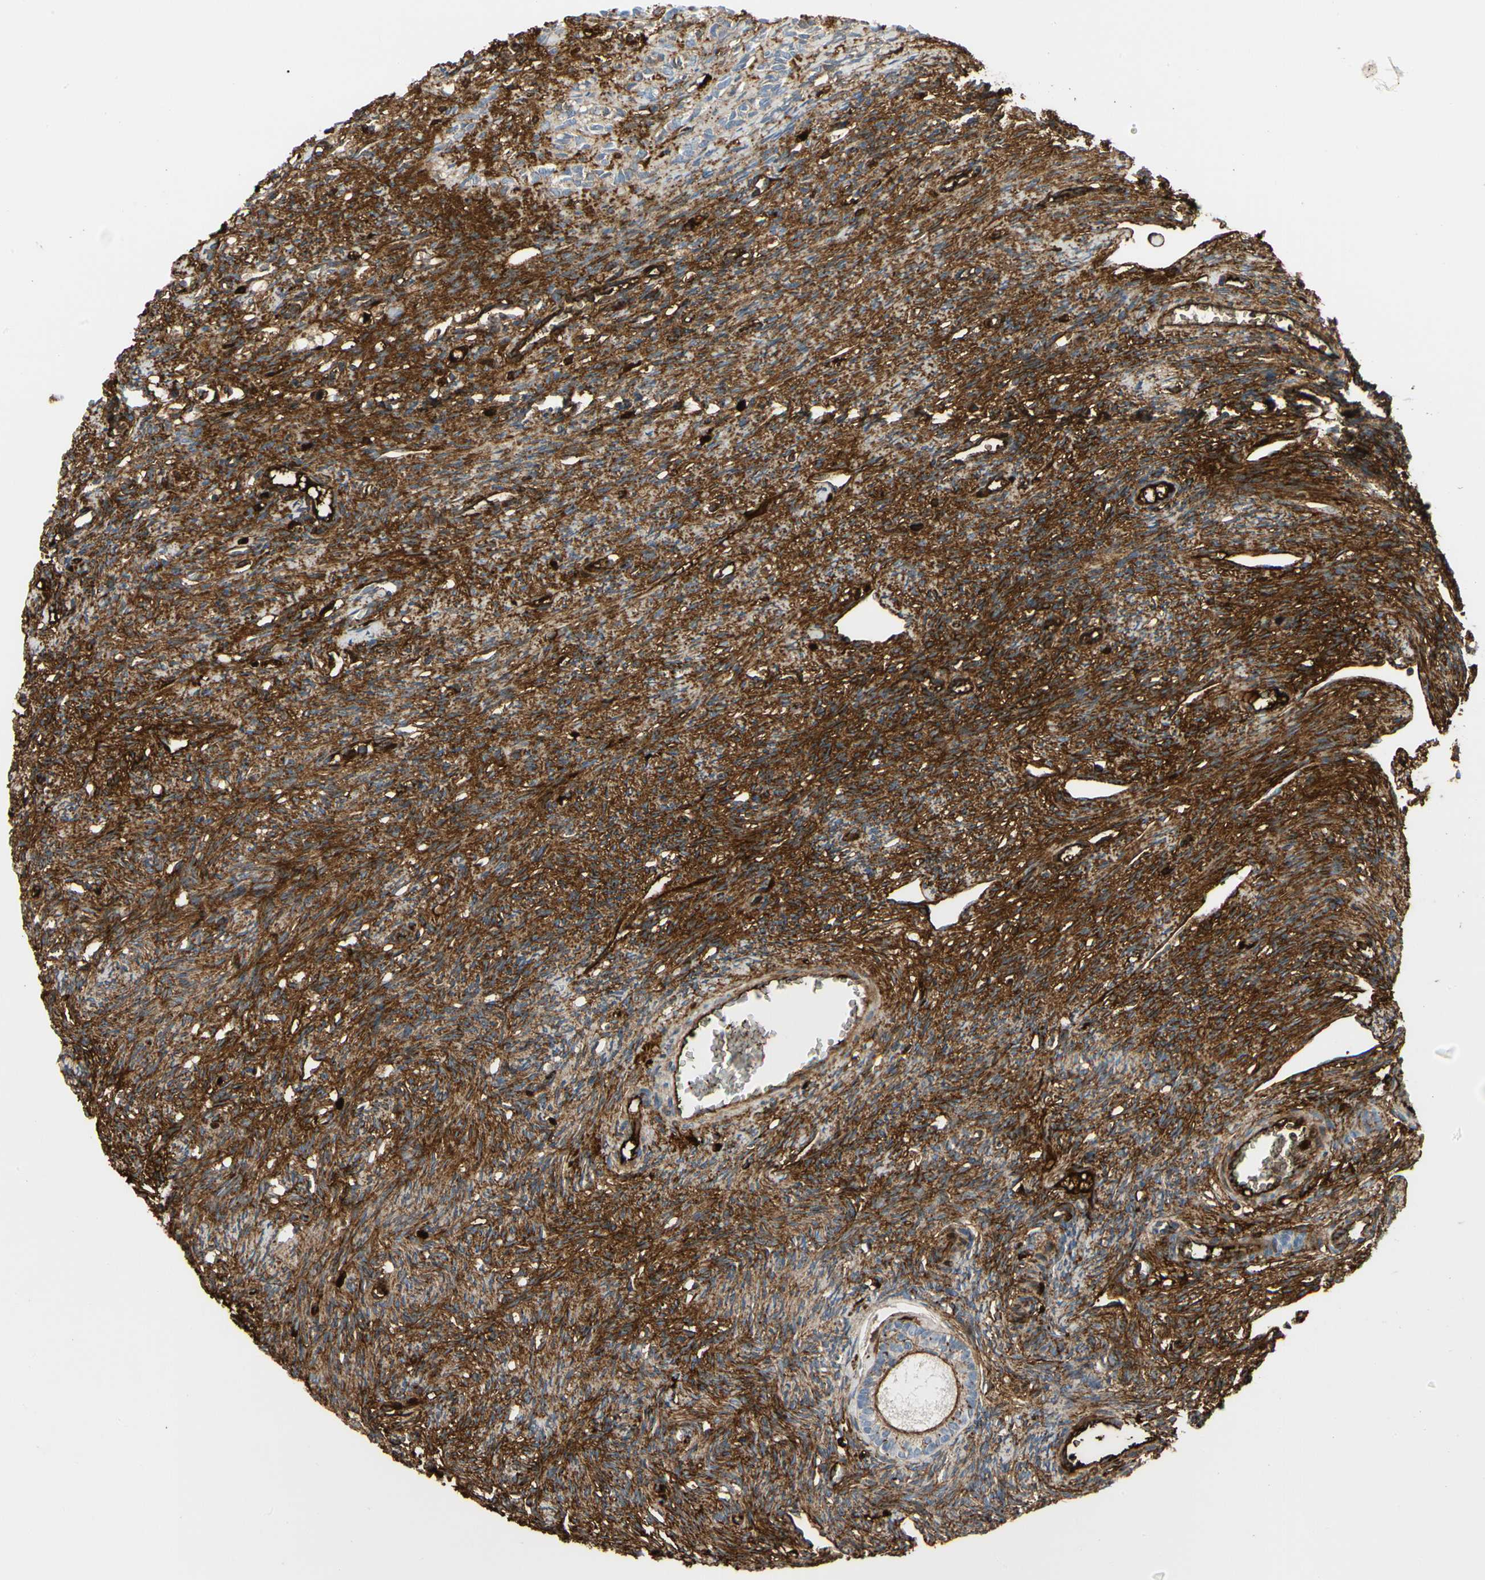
{"staining": {"intensity": "negative", "quantity": "none", "location": "none"}, "tissue": "ovary", "cell_type": "Follicle cells", "image_type": "normal", "snomed": [{"axis": "morphology", "description": "Normal tissue, NOS"}, {"axis": "topography", "description": "Ovary"}], "caption": "Normal ovary was stained to show a protein in brown. There is no significant expression in follicle cells. (Brightfield microscopy of DAB IHC at high magnification).", "gene": "FGB", "patient": {"sex": "female", "age": 33}}